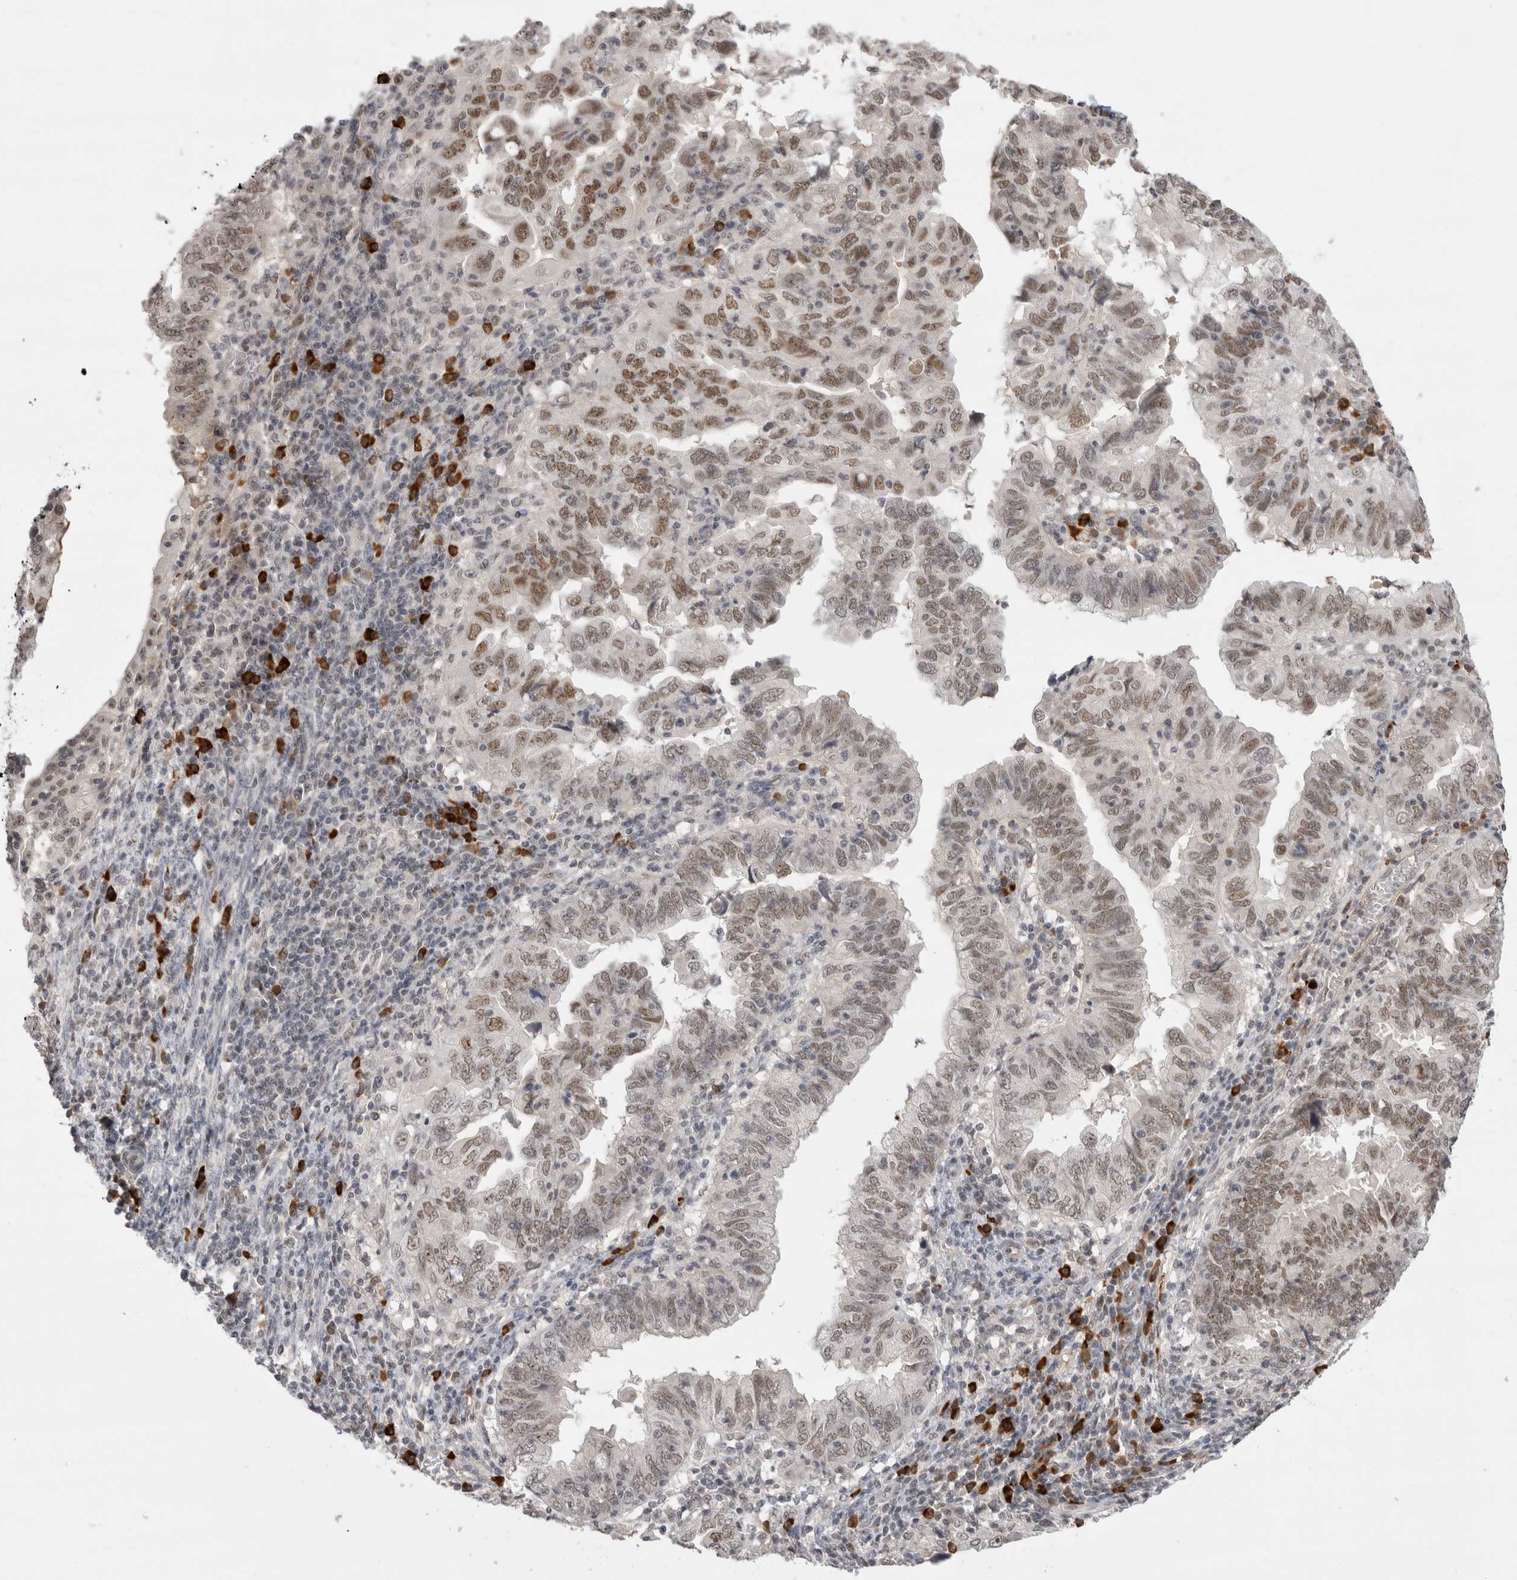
{"staining": {"intensity": "moderate", "quantity": ">75%", "location": "nuclear"}, "tissue": "endometrial cancer", "cell_type": "Tumor cells", "image_type": "cancer", "snomed": [{"axis": "morphology", "description": "Adenocarcinoma, NOS"}, {"axis": "topography", "description": "Uterus"}], "caption": "Immunohistochemistry (IHC) micrograph of neoplastic tissue: human endometrial cancer (adenocarcinoma) stained using IHC exhibits medium levels of moderate protein expression localized specifically in the nuclear of tumor cells, appearing as a nuclear brown color.", "gene": "ZNF24", "patient": {"sex": "female", "age": 77}}